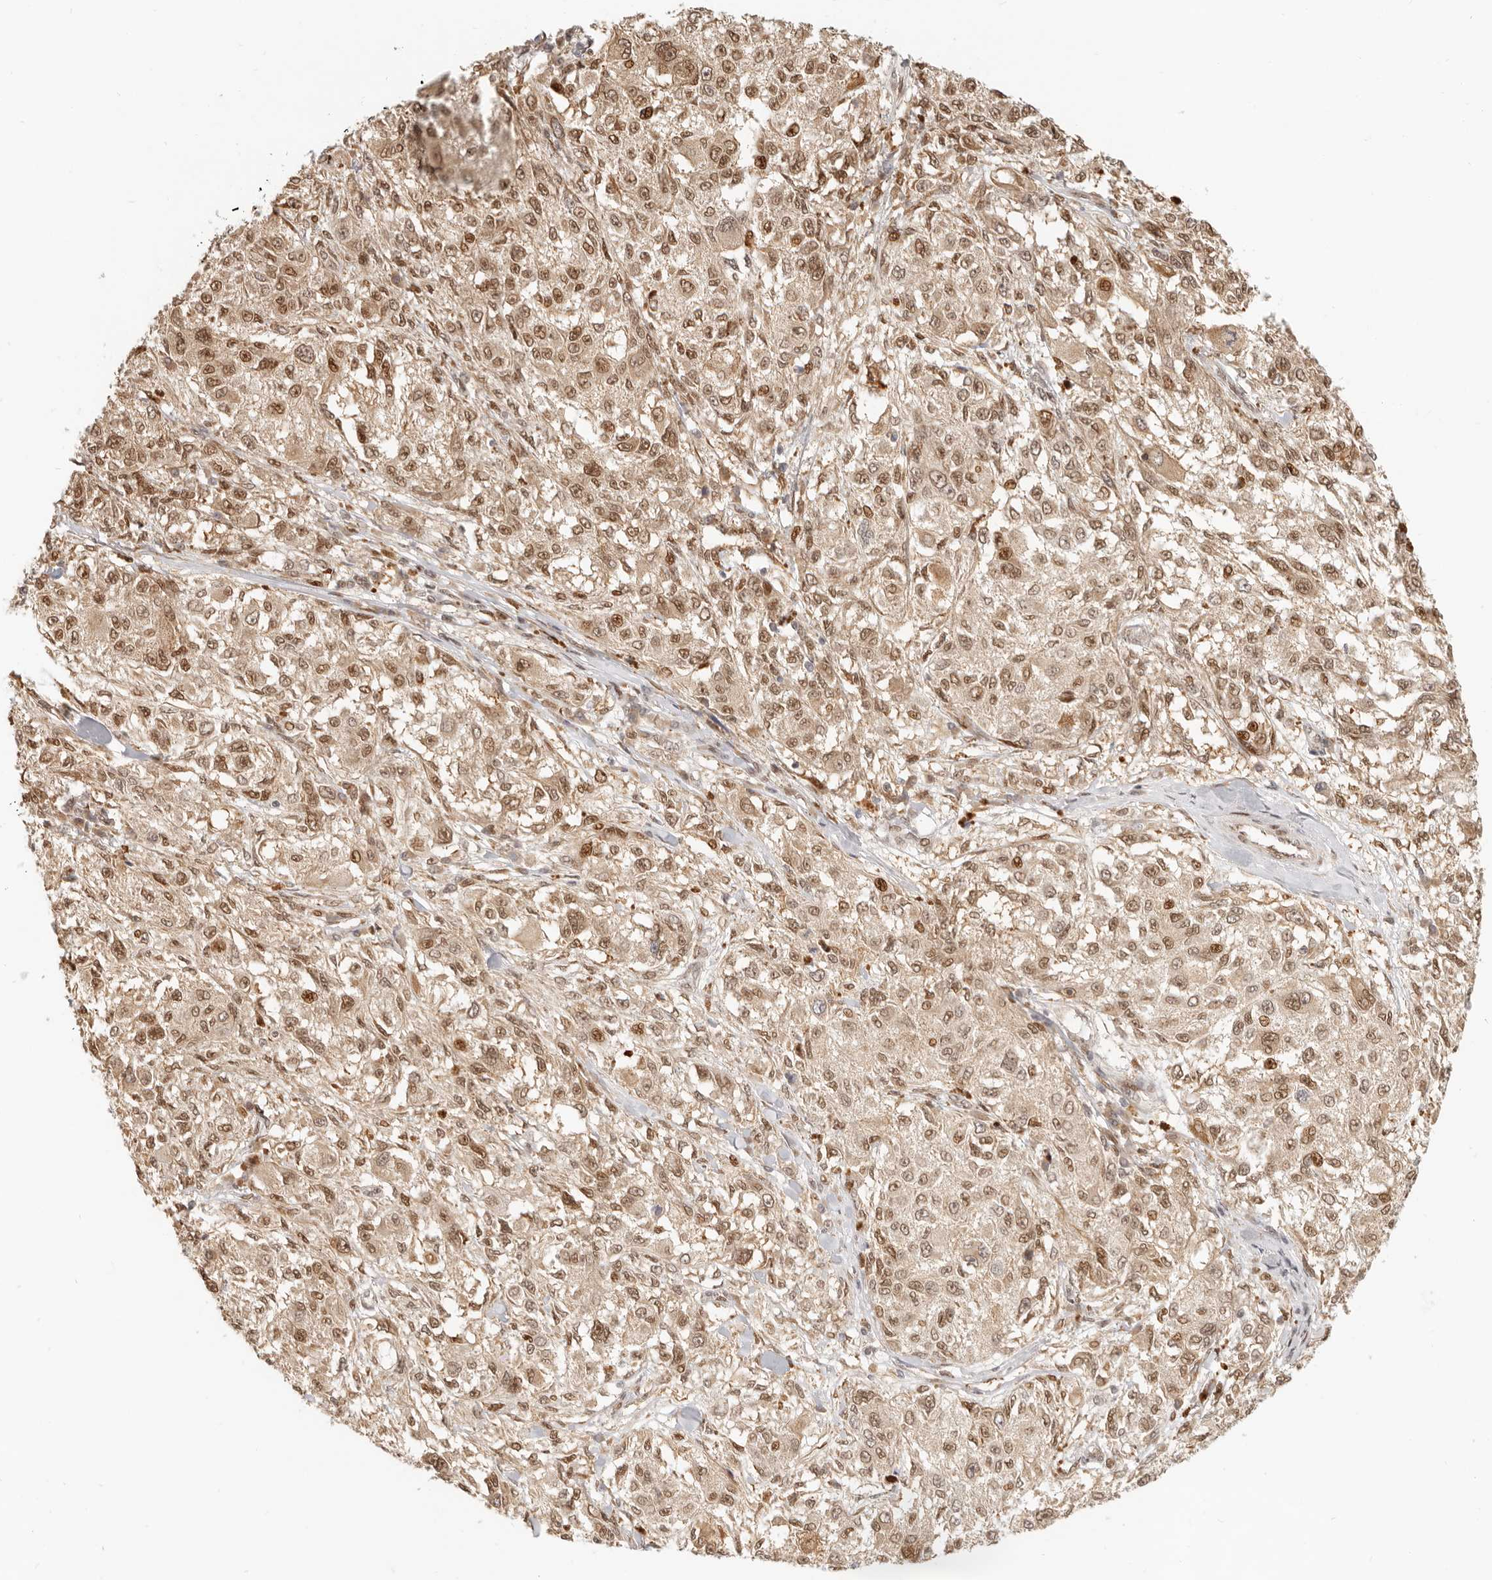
{"staining": {"intensity": "moderate", "quantity": ">75%", "location": "cytoplasmic/membranous,nuclear"}, "tissue": "melanoma", "cell_type": "Tumor cells", "image_type": "cancer", "snomed": [{"axis": "morphology", "description": "Necrosis, NOS"}, {"axis": "morphology", "description": "Malignant melanoma, NOS"}, {"axis": "topography", "description": "Skin"}], "caption": "Protein staining by immunohistochemistry (IHC) exhibits moderate cytoplasmic/membranous and nuclear staining in about >75% of tumor cells in melanoma.", "gene": "TUFT1", "patient": {"sex": "female", "age": 87}}